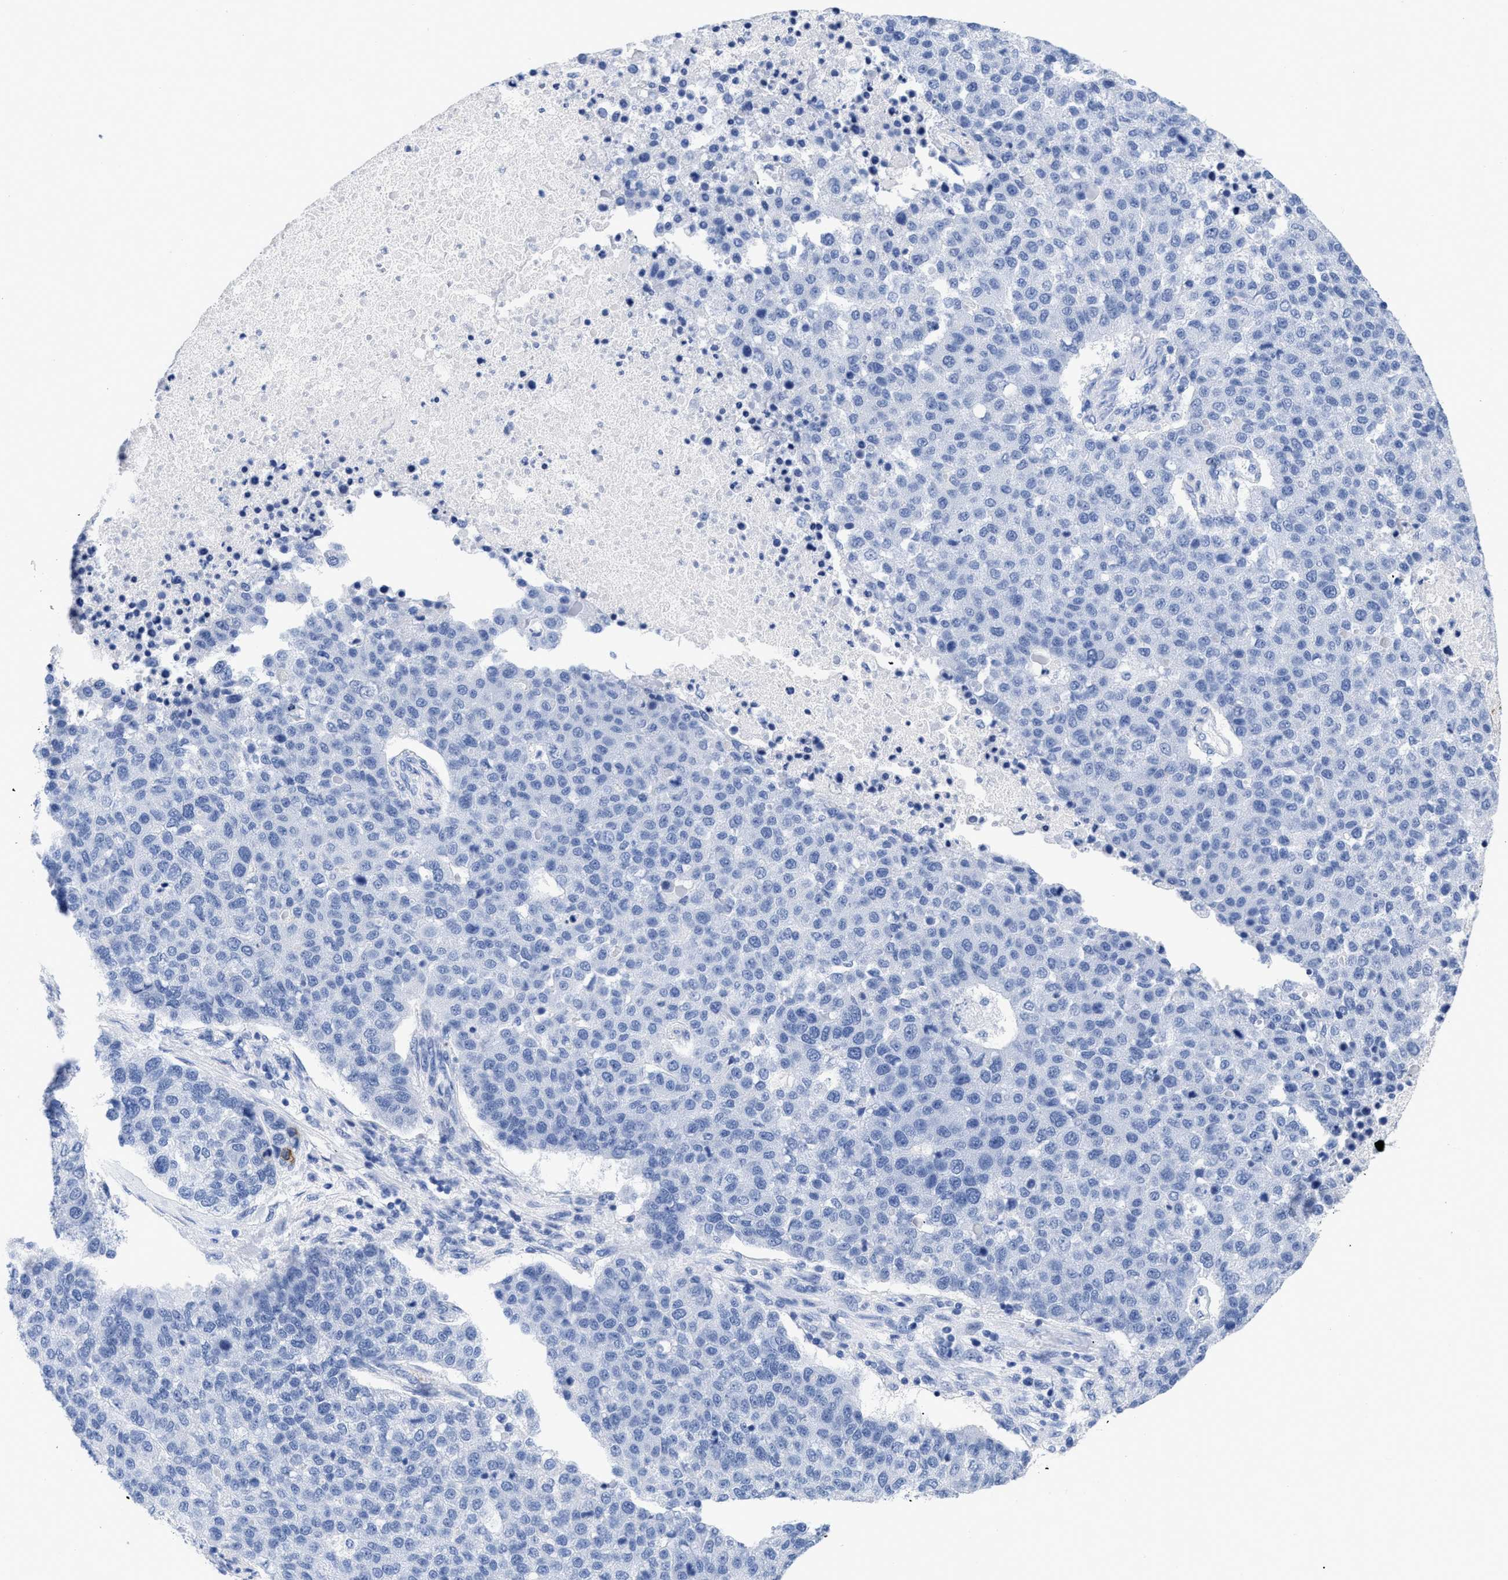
{"staining": {"intensity": "negative", "quantity": "none", "location": "none"}, "tissue": "pancreatic cancer", "cell_type": "Tumor cells", "image_type": "cancer", "snomed": [{"axis": "morphology", "description": "Adenocarcinoma, NOS"}, {"axis": "topography", "description": "Pancreas"}], "caption": "Histopathology image shows no significant protein expression in tumor cells of pancreatic adenocarcinoma.", "gene": "DUSP26", "patient": {"sex": "female", "age": 61}}